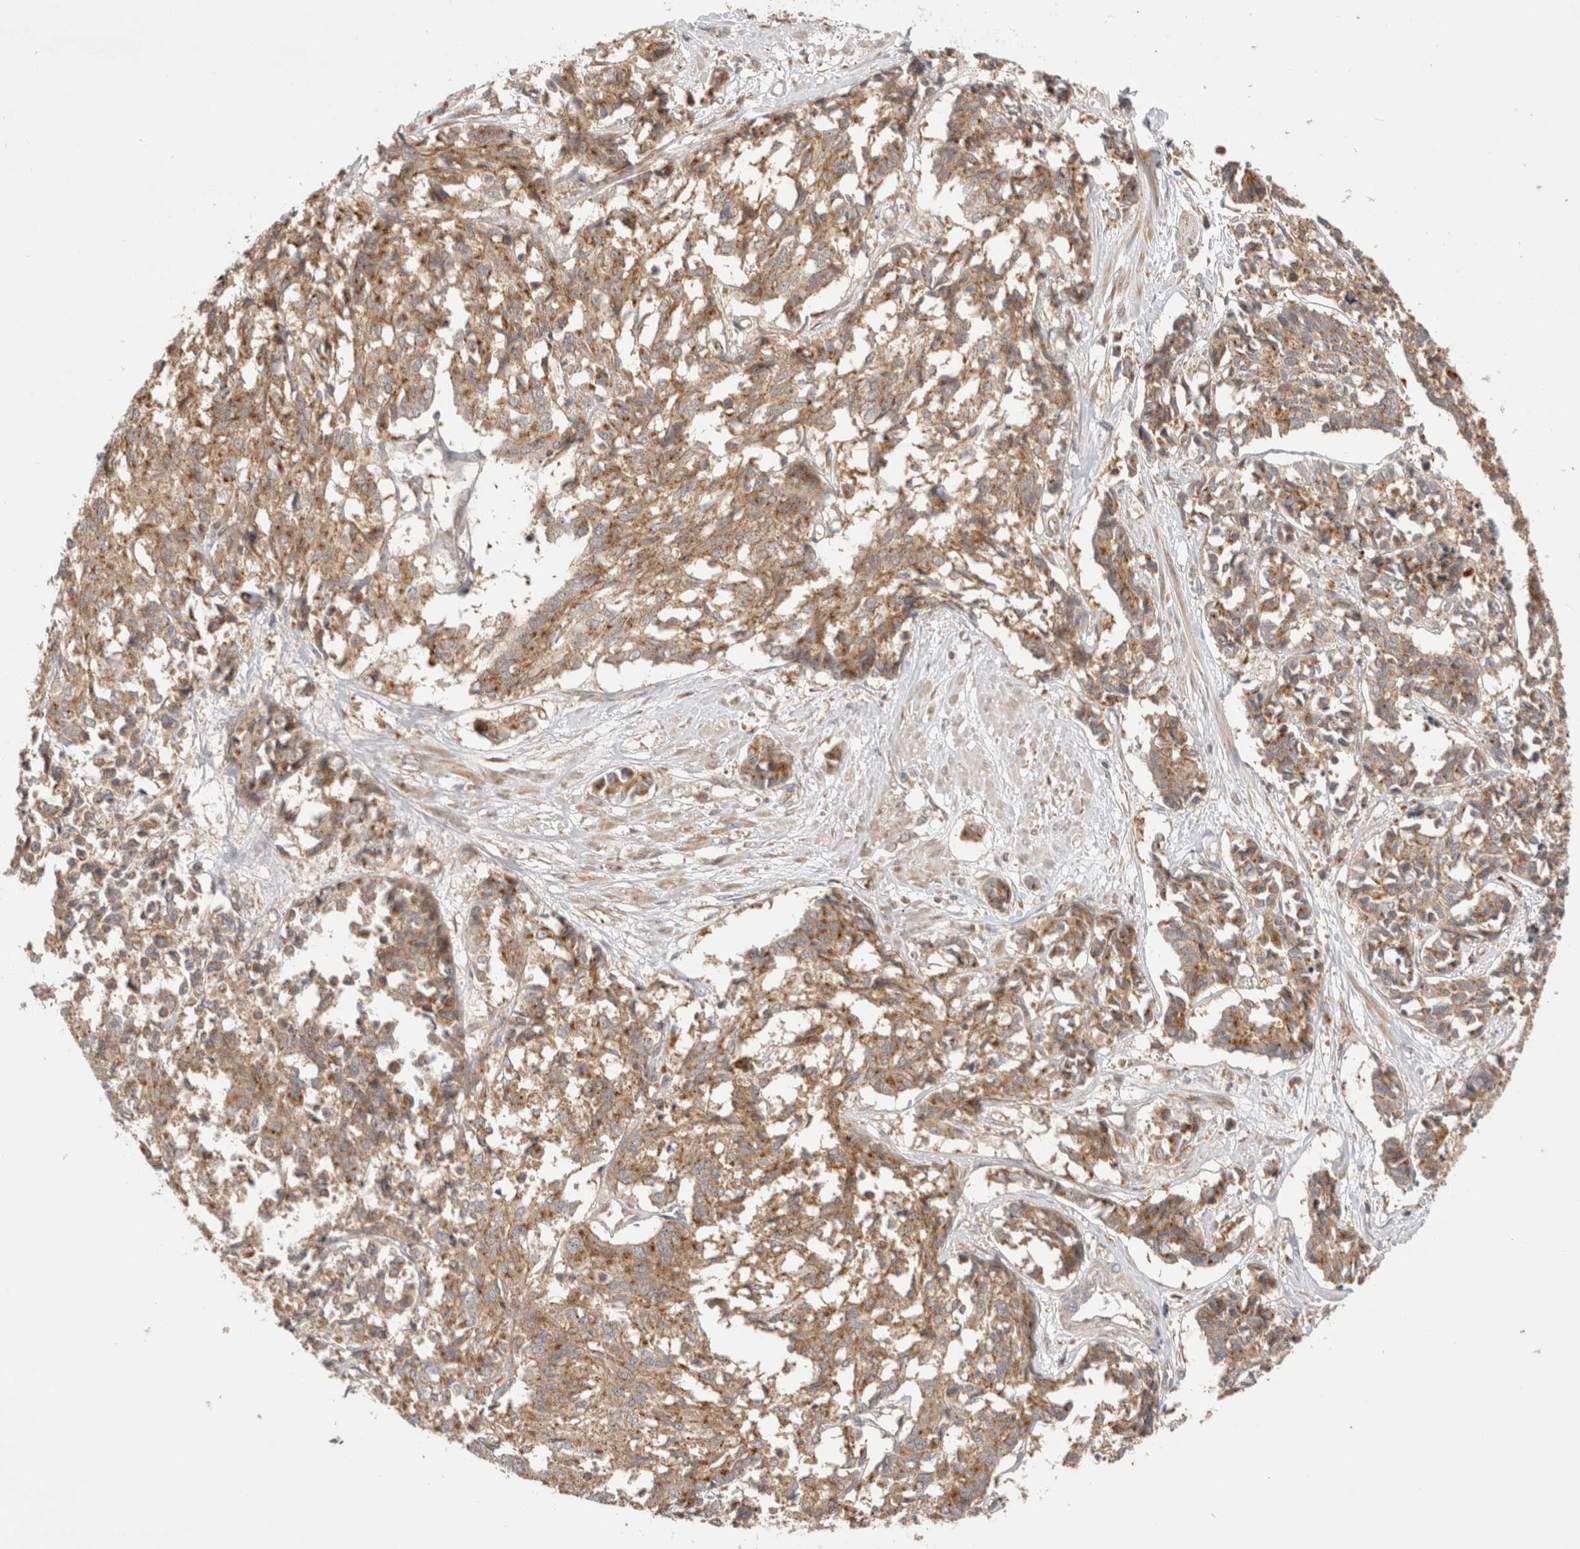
{"staining": {"intensity": "moderate", "quantity": ">75%", "location": "cytoplasmic/membranous"}, "tissue": "cervical cancer", "cell_type": "Tumor cells", "image_type": "cancer", "snomed": [{"axis": "morphology", "description": "Squamous cell carcinoma, NOS"}, {"axis": "topography", "description": "Cervix"}], "caption": "Protein expression analysis of cervical cancer reveals moderate cytoplasmic/membranous staining in about >75% of tumor cells. The staining is performed using DAB brown chromogen to label protein expression. The nuclei are counter-stained blue using hematoxylin.", "gene": "VPS28", "patient": {"sex": "female", "age": 35}}